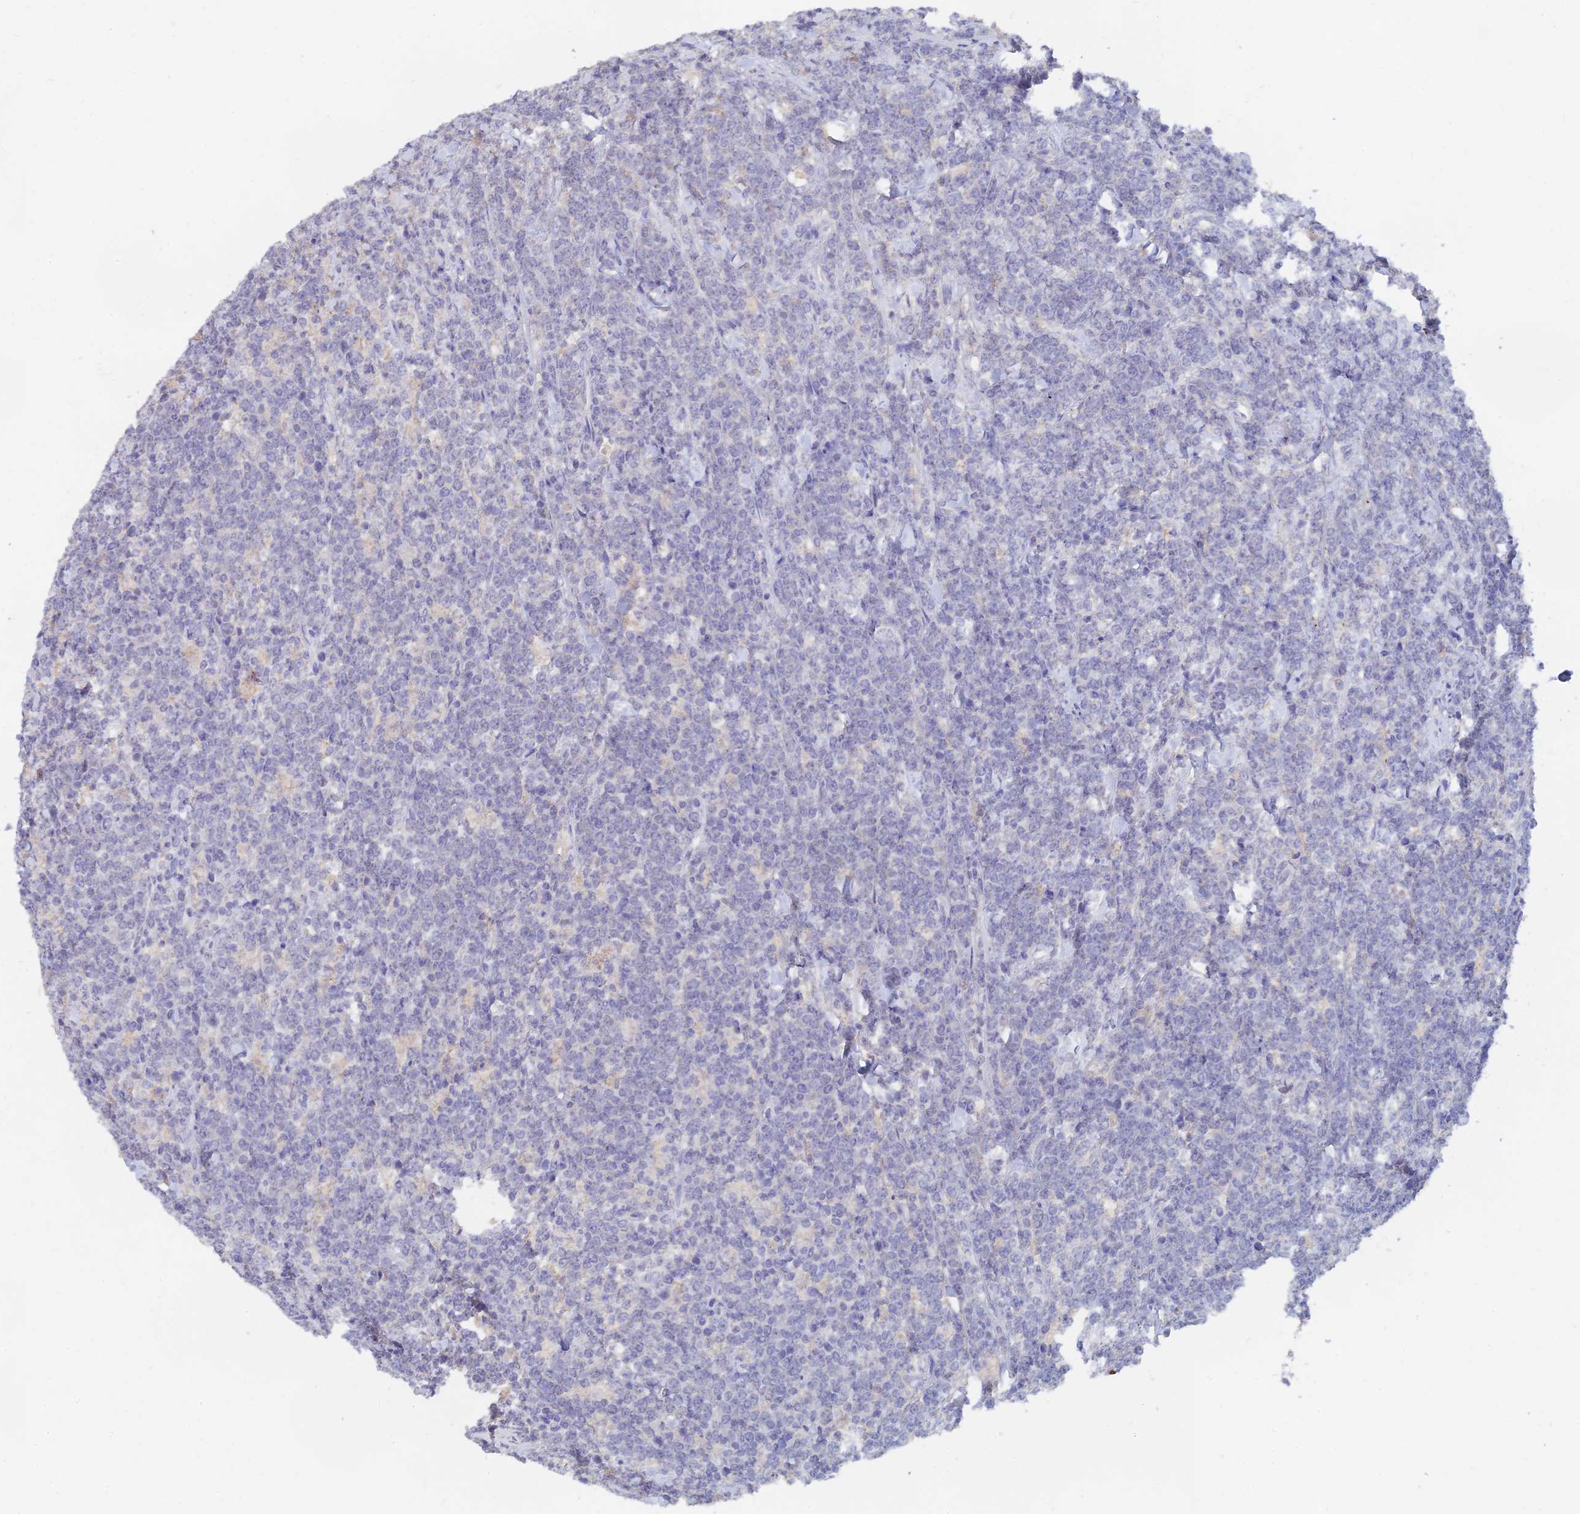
{"staining": {"intensity": "negative", "quantity": "none", "location": "none"}, "tissue": "lymphoma", "cell_type": "Tumor cells", "image_type": "cancer", "snomed": [{"axis": "morphology", "description": "Malignant lymphoma, non-Hodgkin's type, High grade"}, {"axis": "topography", "description": "Small intestine"}], "caption": "DAB immunohistochemical staining of high-grade malignant lymphoma, non-Hodgkin's type displays no significant staining in tumor cells.", "gene": "LRIF1", "patient": {"sex": "male", "age": 8}}